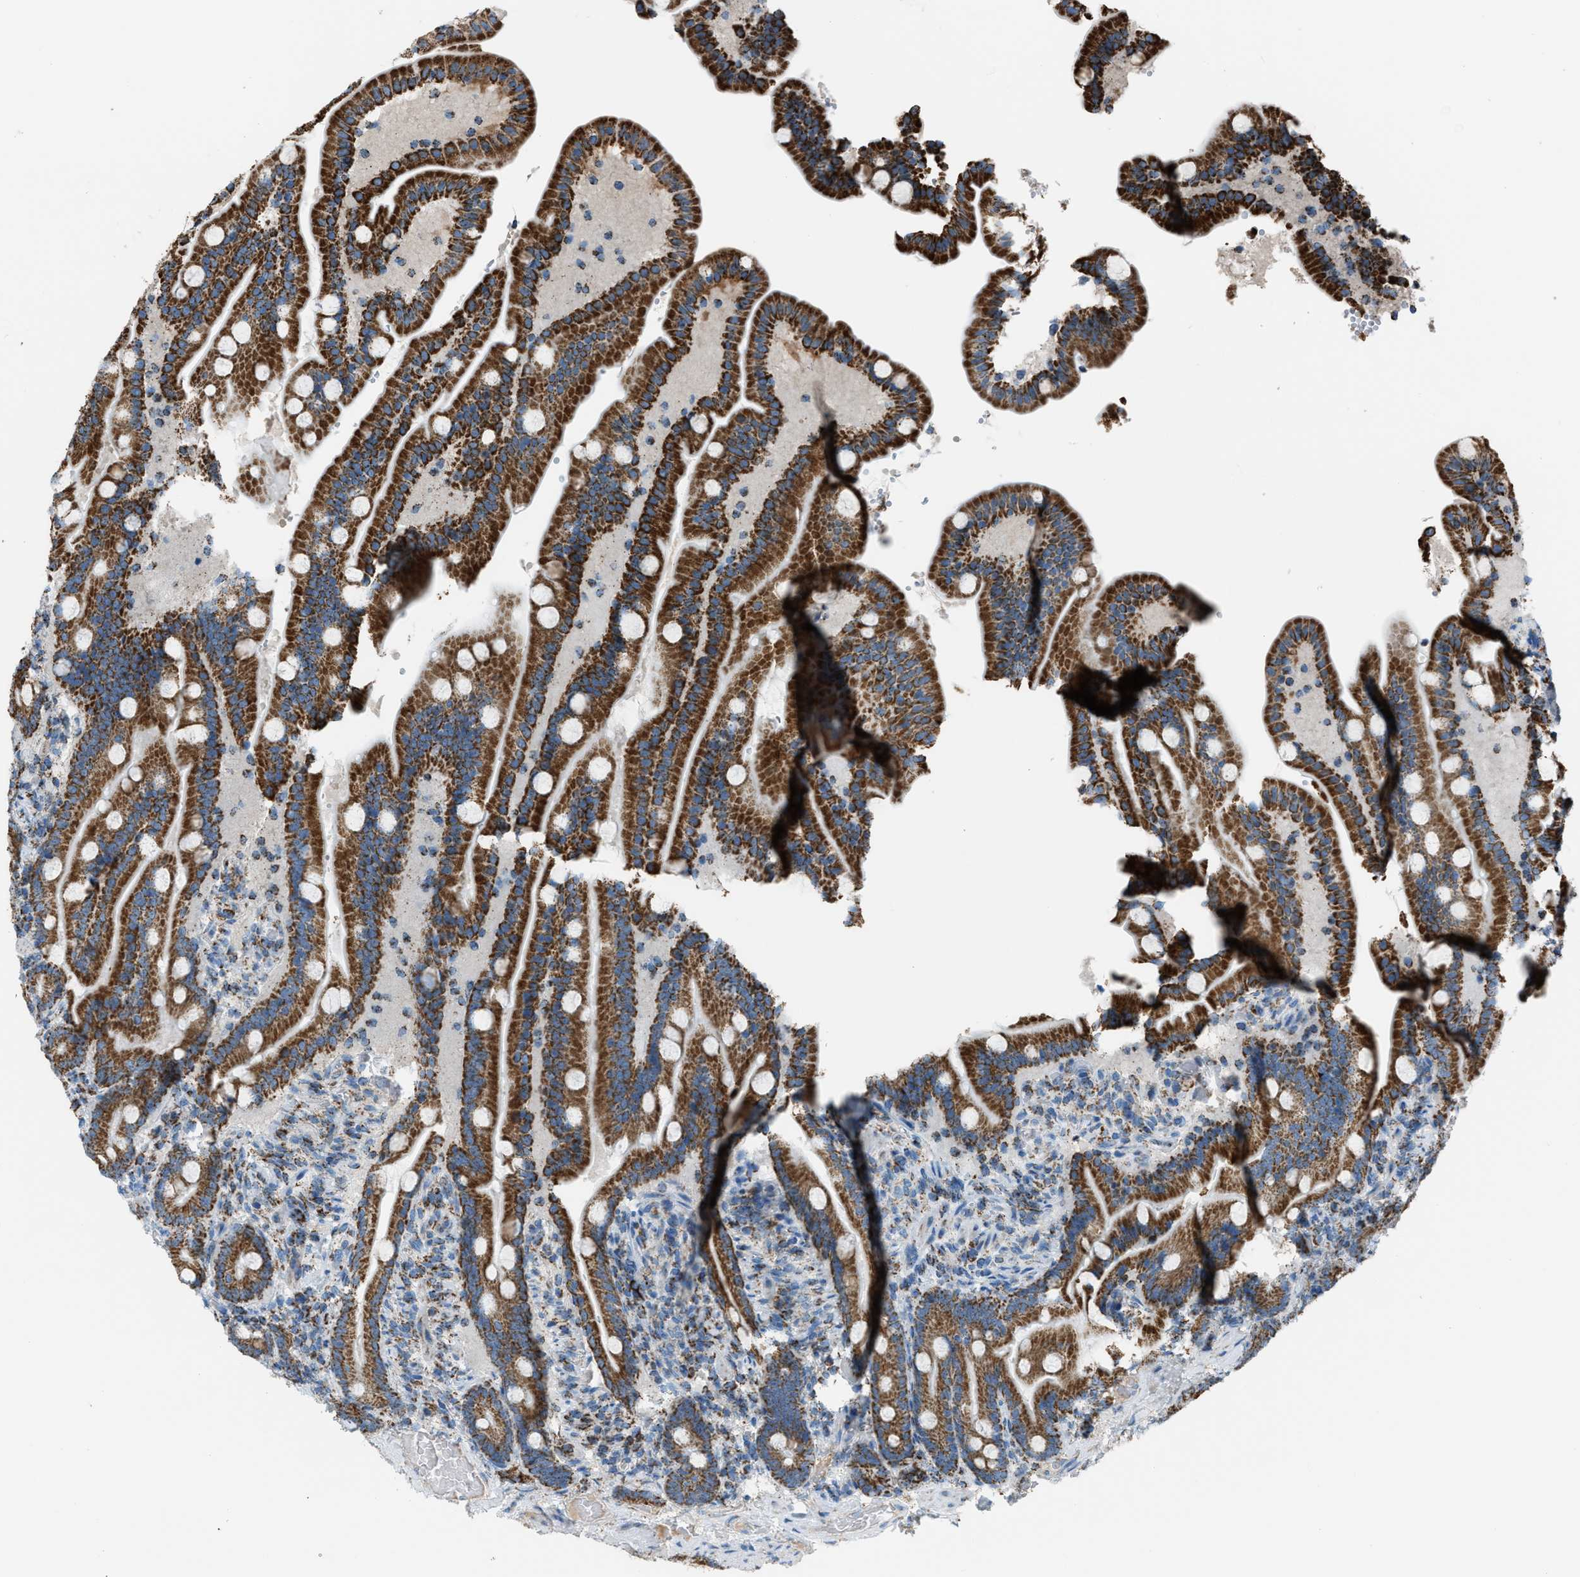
{"staining": {"intensity": "strong", "quantity": ">75%", "location": "cytoplasmic/membranous"}, "tissue": "duodenum", "cell_type": "Glandular cells", "image_type": "normal", "snomed": [{"axis": "morphology", "description": "Normal tissue, NOS"}, {"axis": "topography", "description": "Duodenum"}], "caption": "Strong cytoplasmic/membranous positivity for a protein is appreciated in about >75% of glandular cells of unremarkable duodenum using immunohistochemistry (IHC).", "gene": "MDH2", "patient": {"sex": "male", "age": 54}}